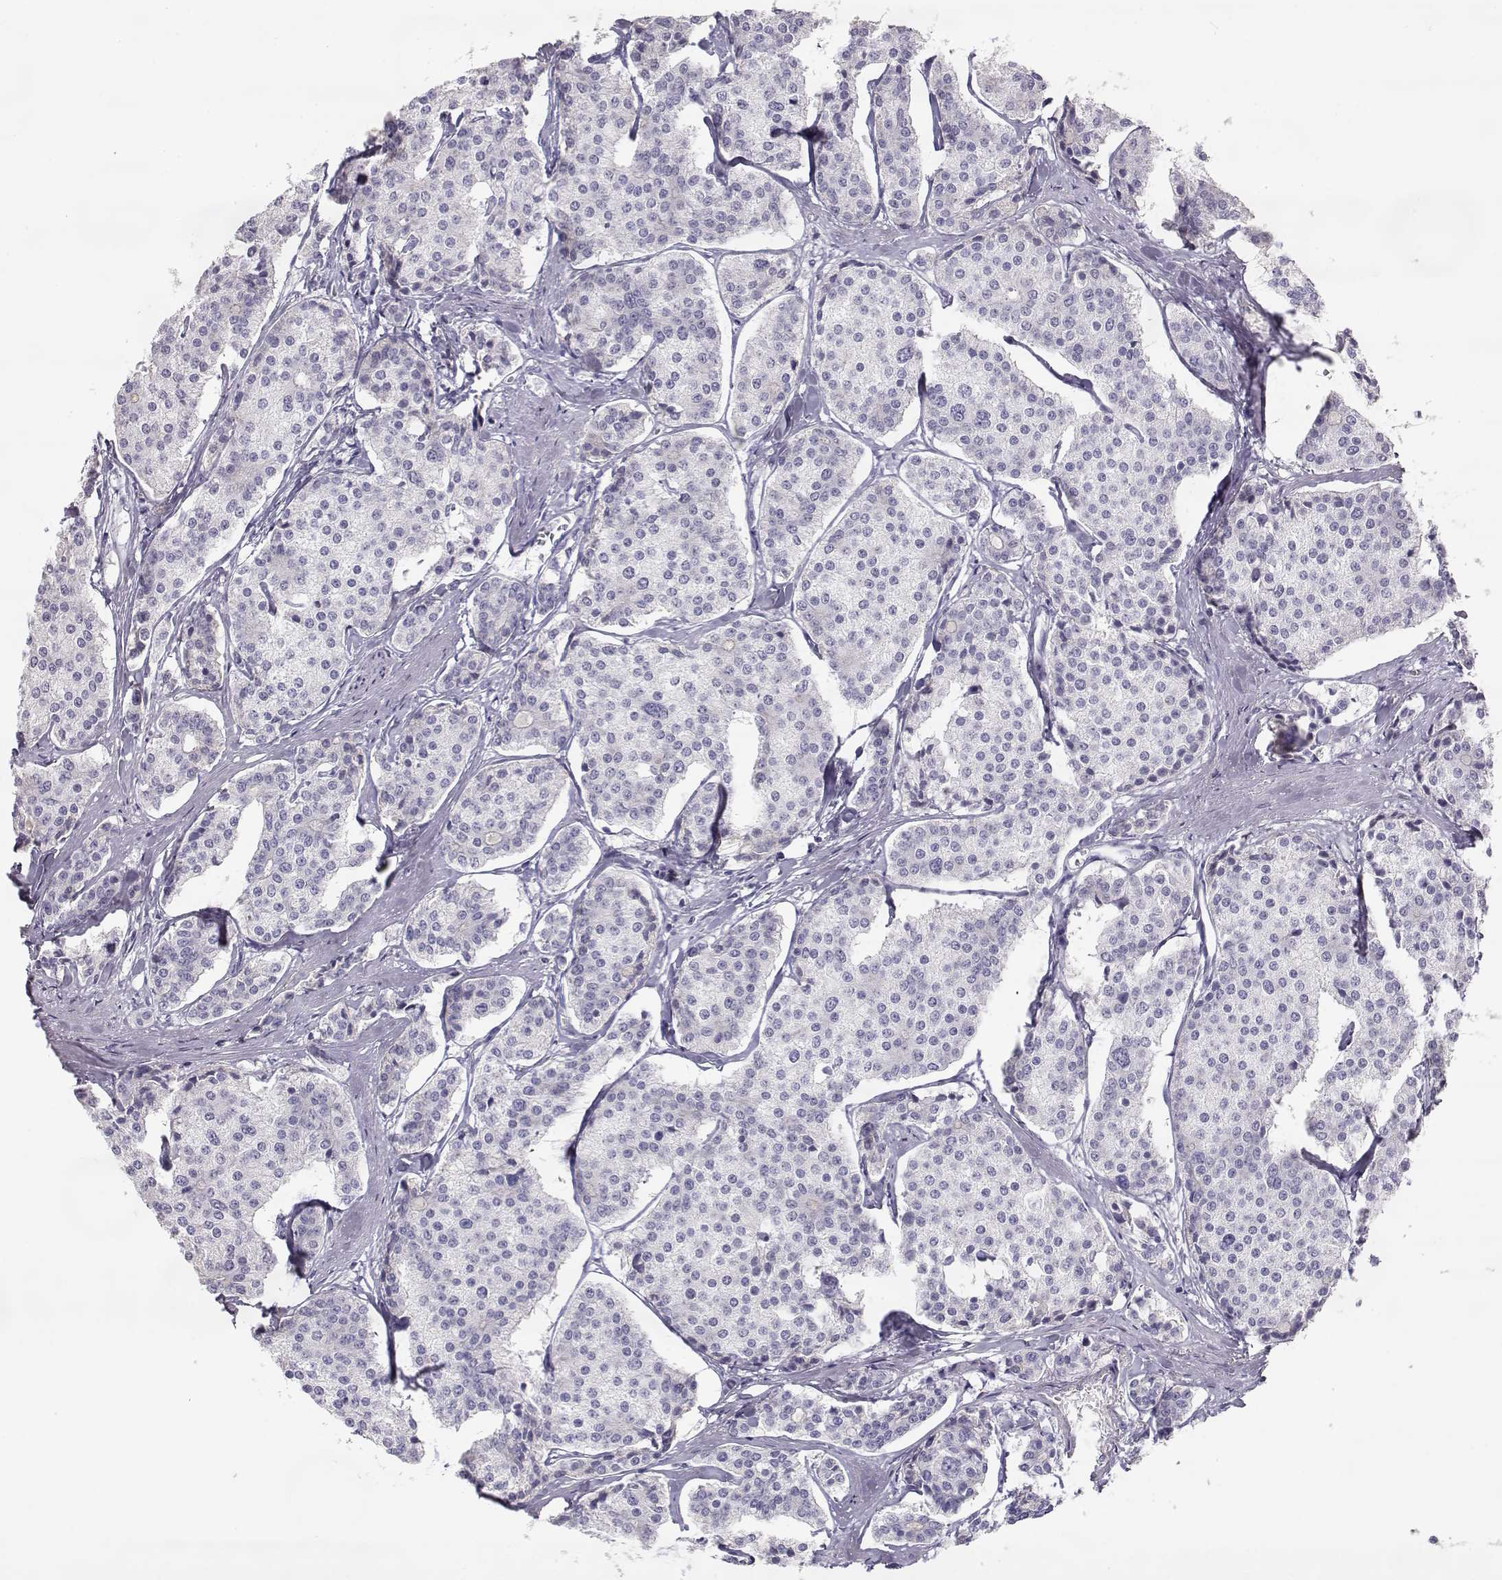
{"staining": {"intensity": "negative", "quantity": "none", "location": "none"}, "tissue": "carcinoid", "cell_type": "Tumor cells", "image_type": "cancer", "snomed": [{"axis": "morphology", "description": "Carcinoid, malignant, NOS"}, {"axis": "topography", "description": "Small intestine"}], "caption": "Tumor cells are negative for protein expression in human carcinoid.", "gene": "SLCO6A1", "patient": {"sex": "female", "age": 65}}